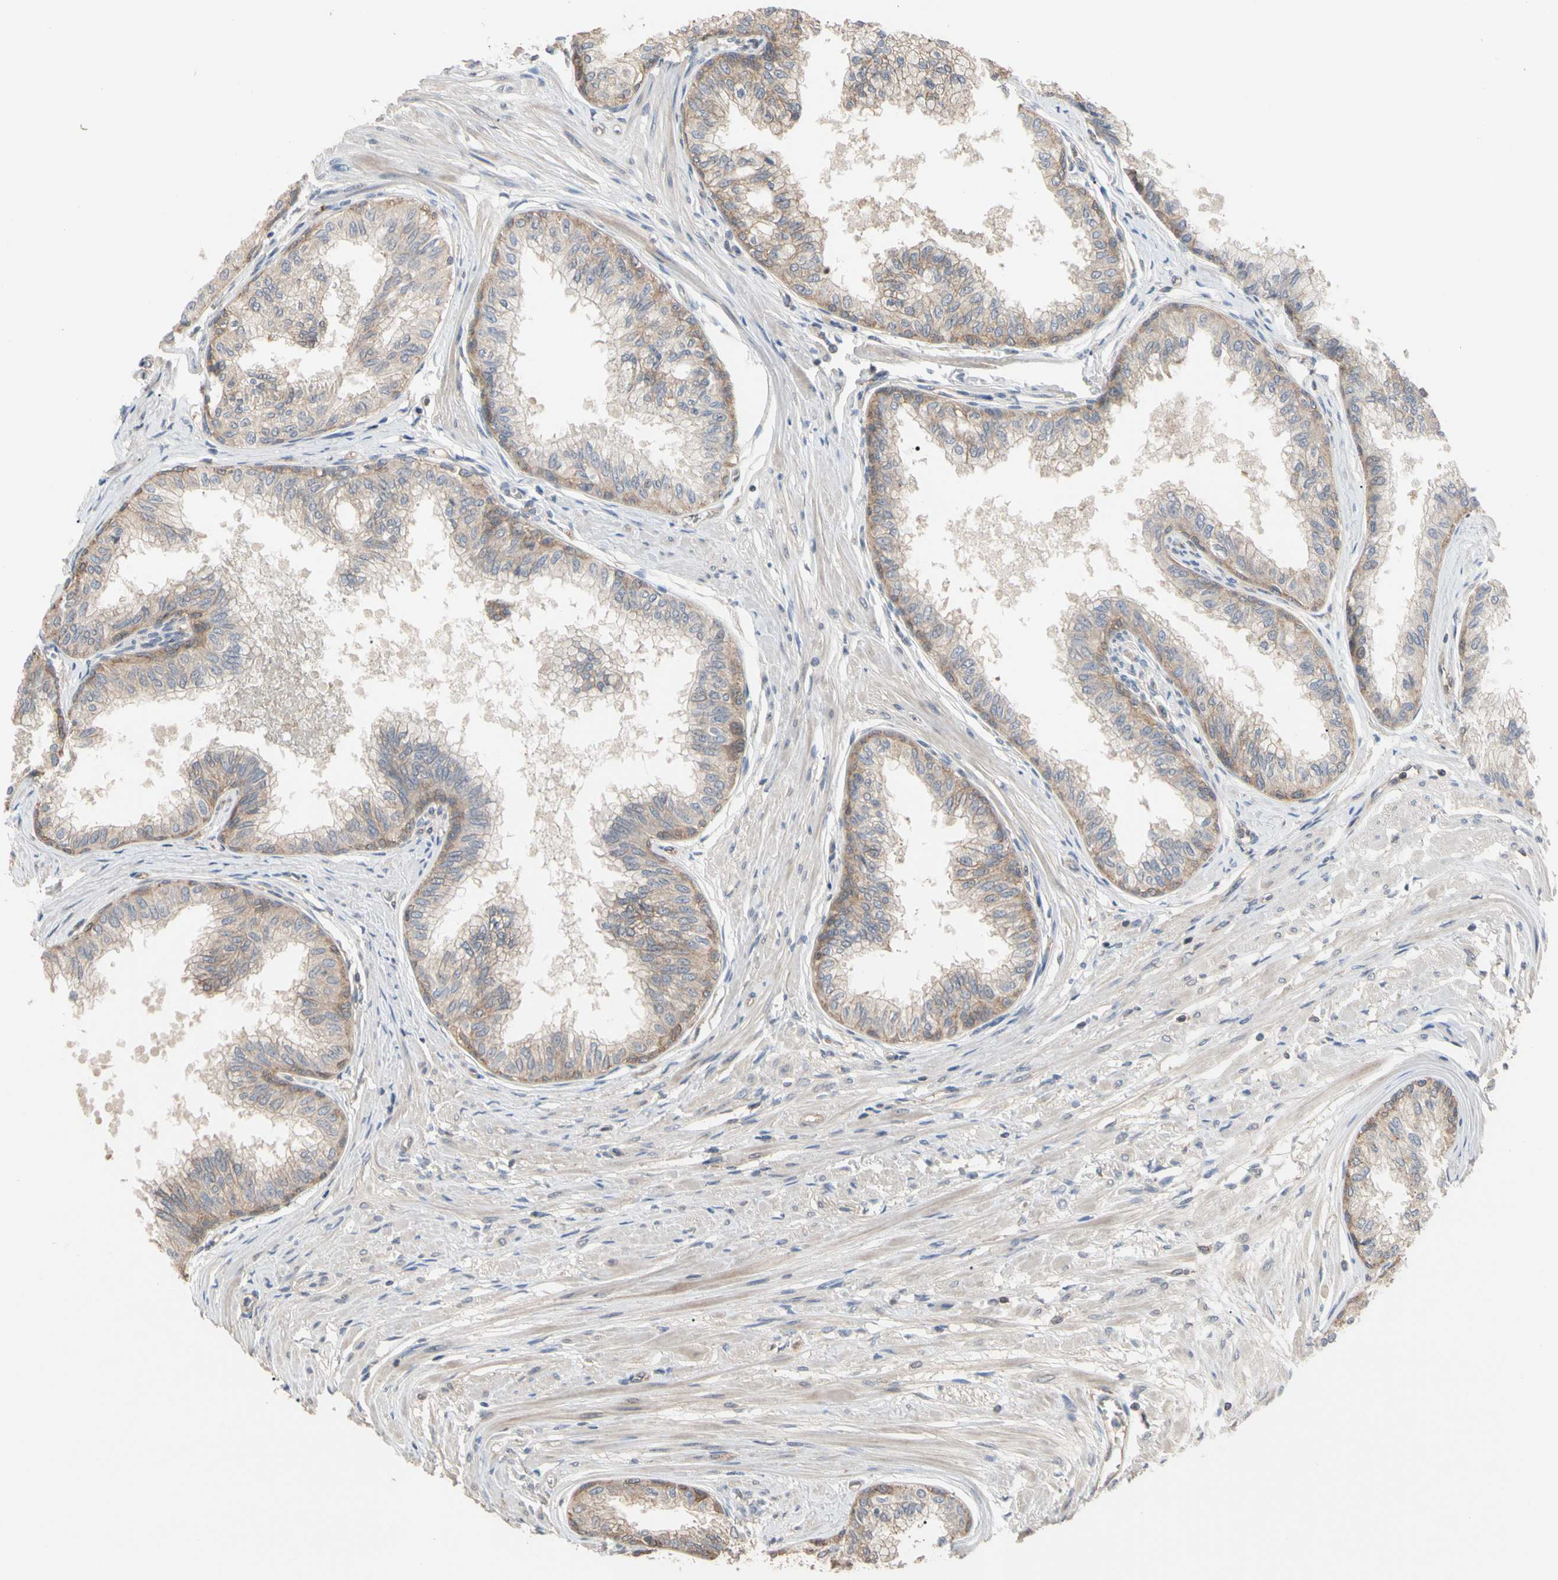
{"staining": {"intensity": "moderate", "quantity": ">75%", "location": "cytoplasmic/membranous"}, "tissue": "prostate", "cell_type": "Glandular cells", "image_type": "normal", "snomed": [{"axis": "morphology", "description": "Normal tissue, NOS"}, {"axis": "topography", "description": "Prostate"}, {"axis": "topography", "description": "Seminal veicle"}], "caption": "Protein staining reveals moderate cytoplasmic/membranous staining in about >75% of glandular cells in normal prostate. (IHC, brightfield microscopy, high magnification).", "gene": "DPP8", "patient": {"sex": "male", "age": 60}}